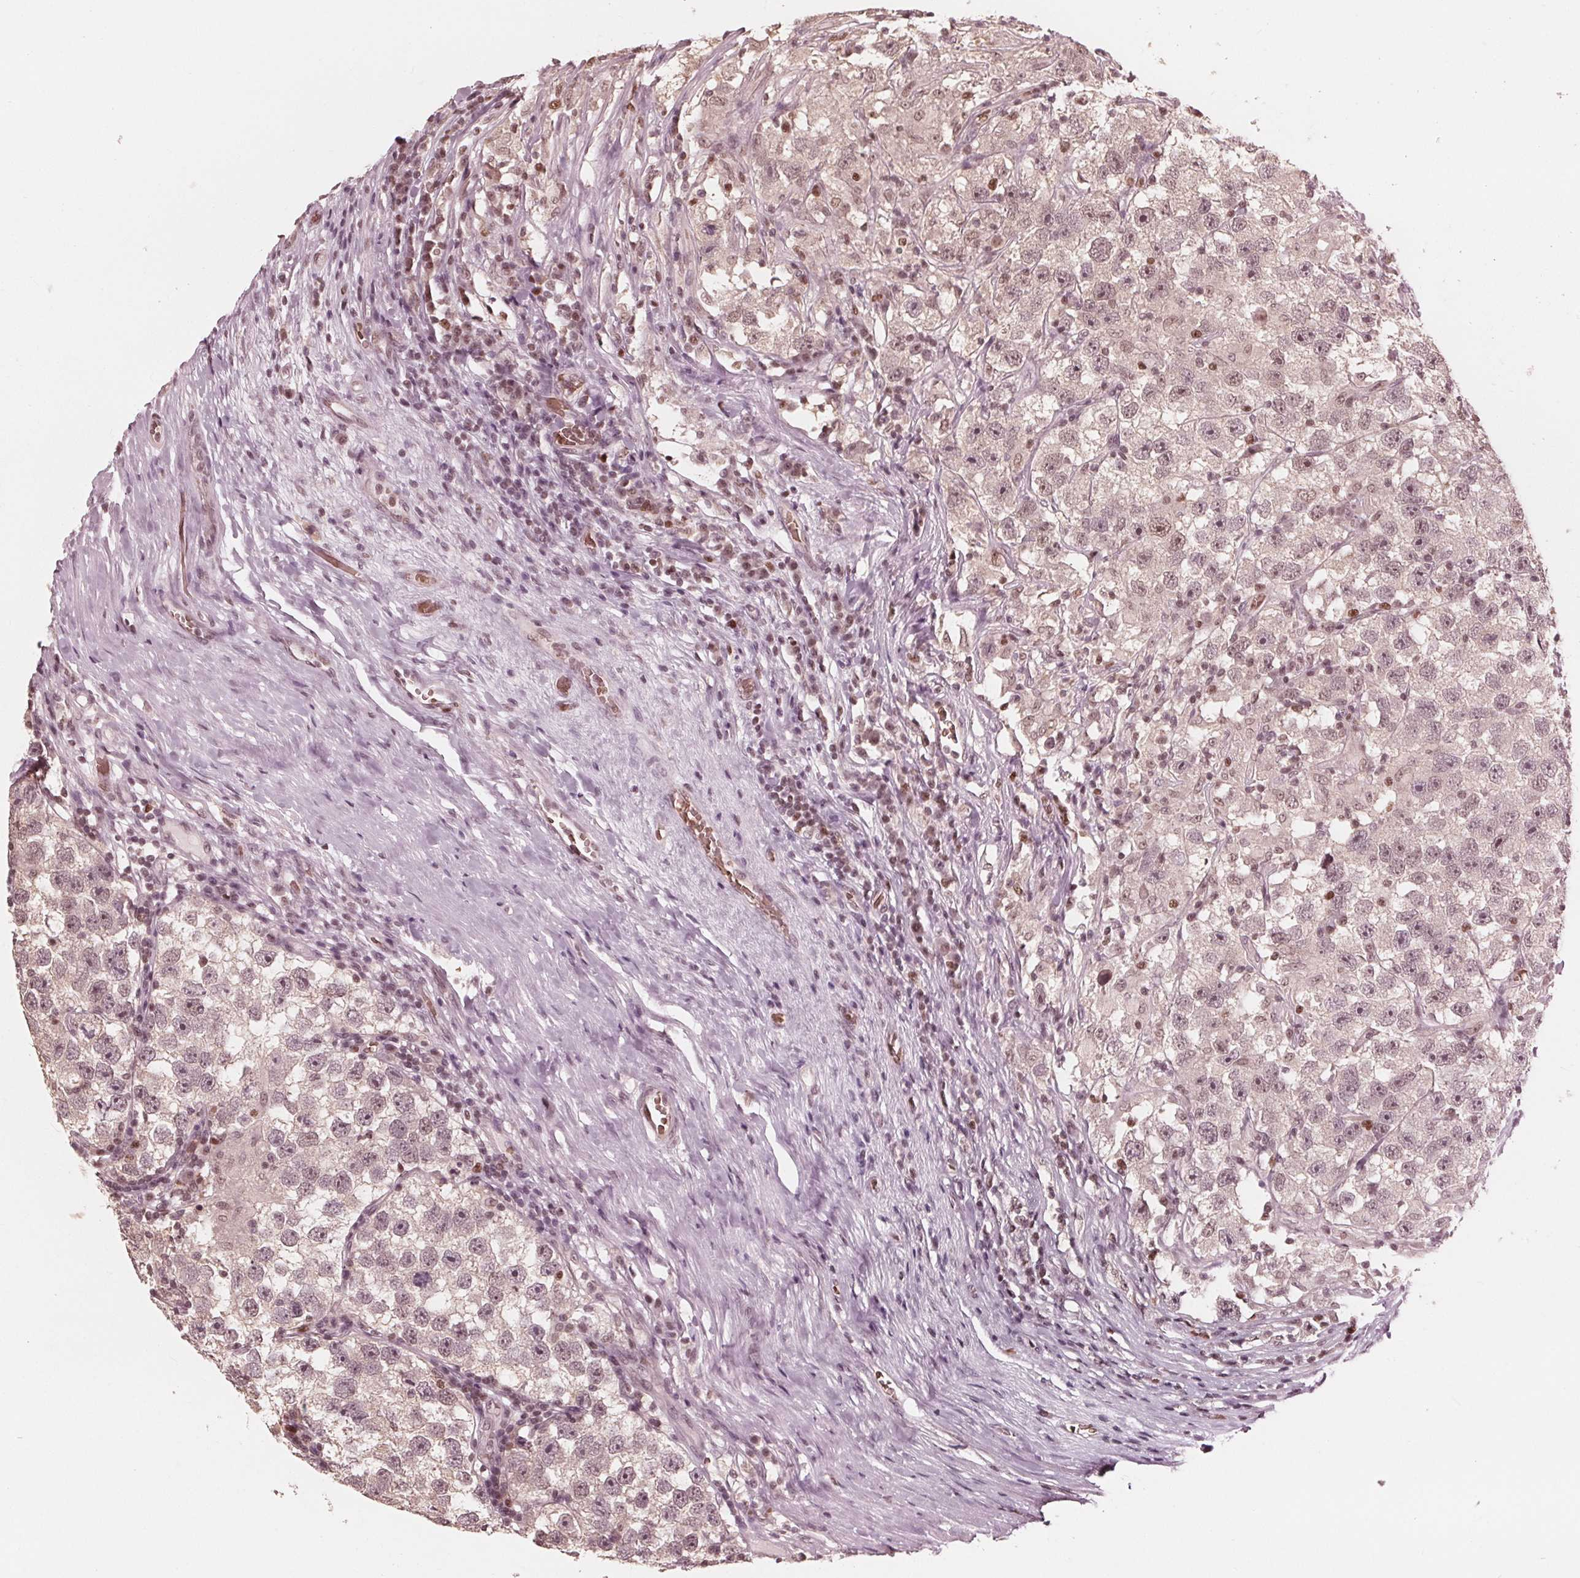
{"staining": {"intensity": "weak", "quantity": "25%-75%", "location": "nuclear"}, "tissue": "testis cancer", "cell_type": "Tumor cells", "image_type": "cancer", "snomed": [{"axis": "morphology", "description": "Seminoma, NOS"}, {"axis": "topography", "description": "Testis"}], "caption": "Testis cancer tissue shows weak nuclear expression in about 25%-75% of tumor cells", "gene": "HIRIP3", "patient": {"sex": "male", "age": 26}}